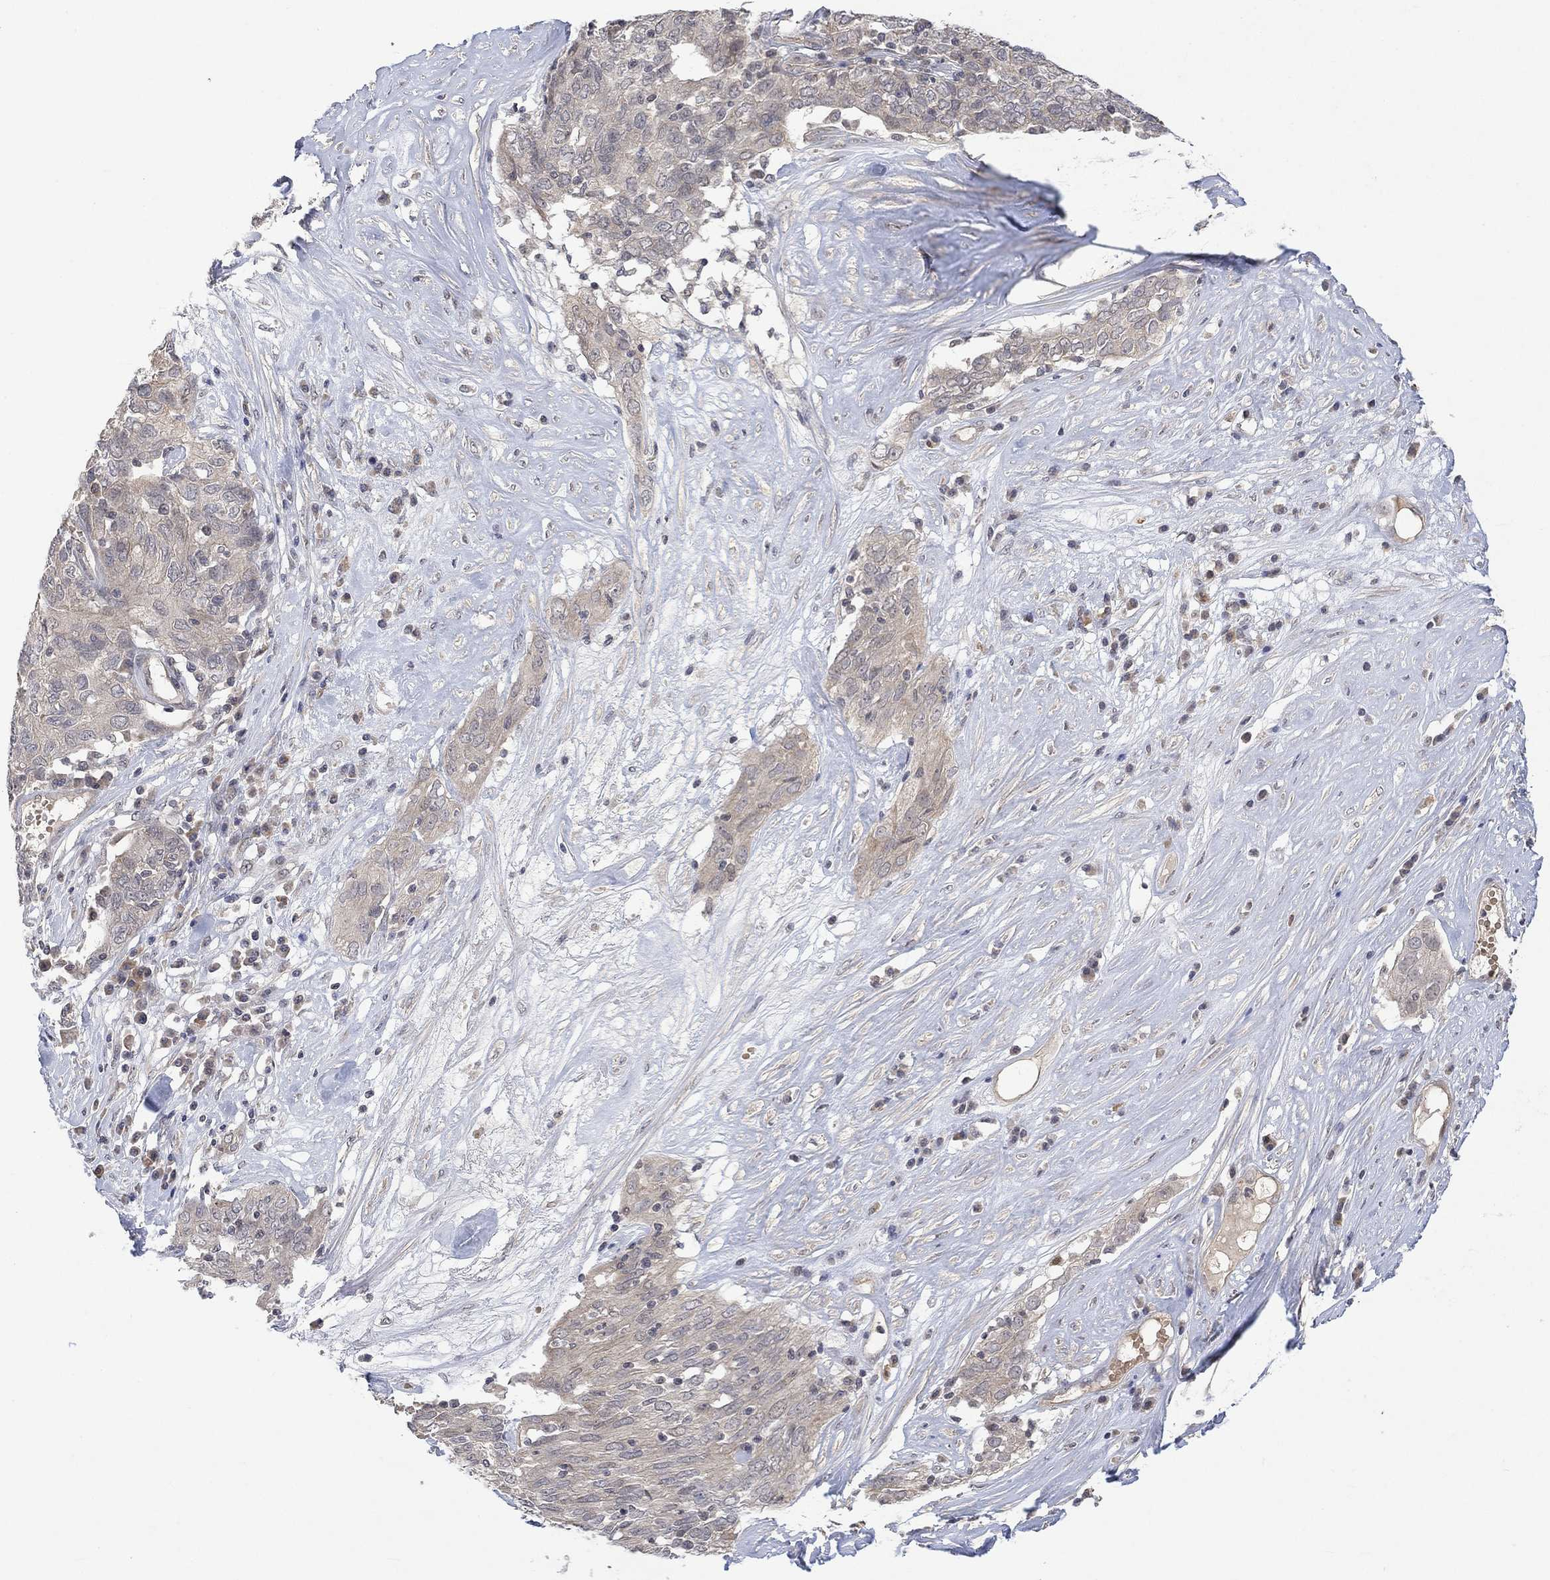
{"staining": {"intensity": "negative", "quantity": "none", "location": "none"}, "tissue": "ovarian cancer", "cell_type": "Tumor cells", "image_type": "cancer", "snomed": [{"axis": "morphology", "description": "Carcinoma, endometroid"}, {"axis": "topography", "description": "Ovary"}], "caption": "DAB immunohistochemical staining of human endometroid carcinoma (ovarian) exhibits no significant staining in tumor cells. The staining is performed using DAB brown chromogen with nuclei counter-stained in using hematoxylin.", "gene": "GRIN2D", "patient": {"sex": "female", "age": 50}}